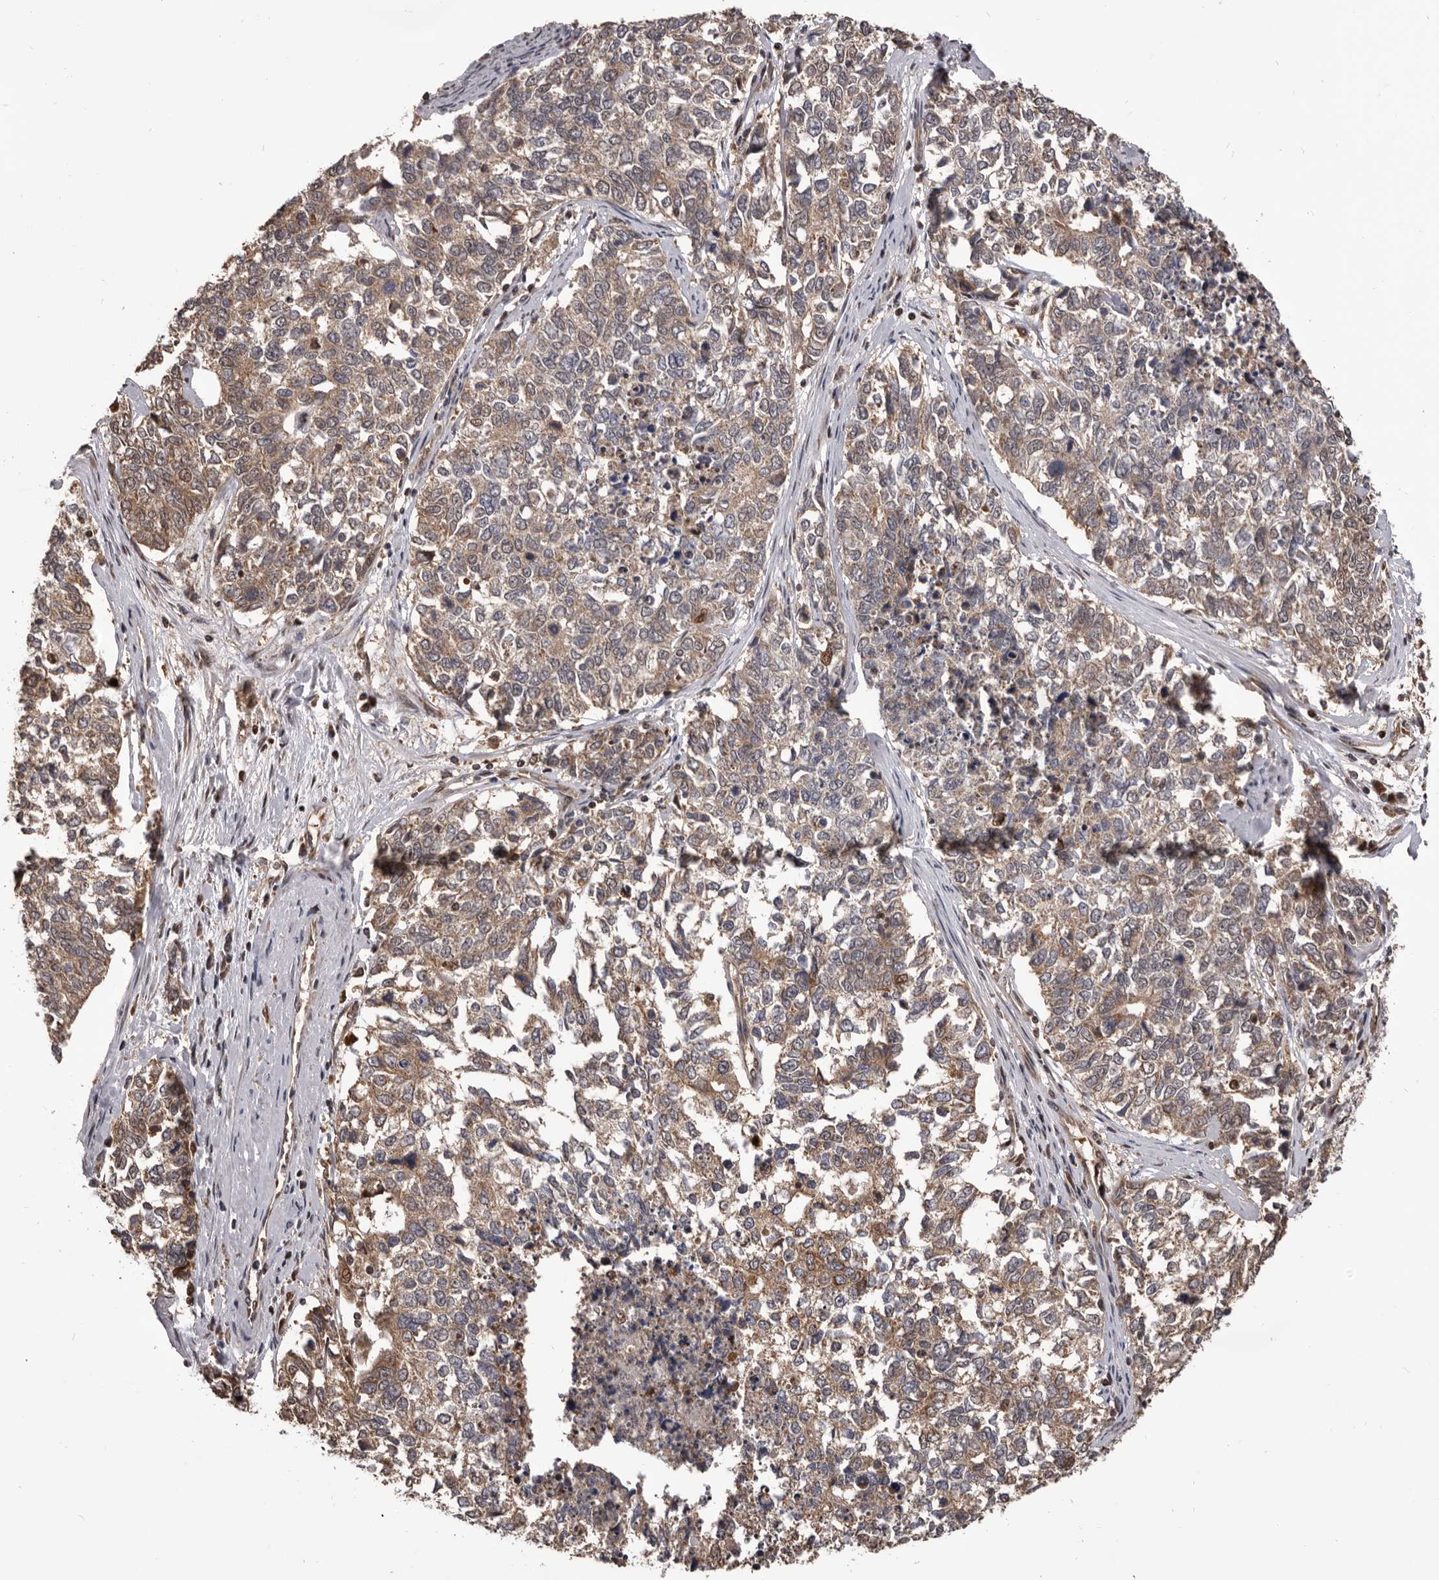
{"staining": {"intensity": "weak", "quantity": ">75%", "location": "cytoplasmic/membranous"}, "tissue": "cervical cancer", "cell_type": "Tumor cells", "image_type": "cancer", "snomed": [{"axis": "morphology", "description": "Squamous cell carcinoma, NOS"}, {"axis": "topography", "description": "Cervix"}], "caption": "There is low levels of weak cytoplasmic/membranous expression in tumor cells of cervical cancer, as demonstrated by immunohistochemical staining (brown color).", "gene": "MAP3K14", "patient": {"sex": "female", "age": 63}}